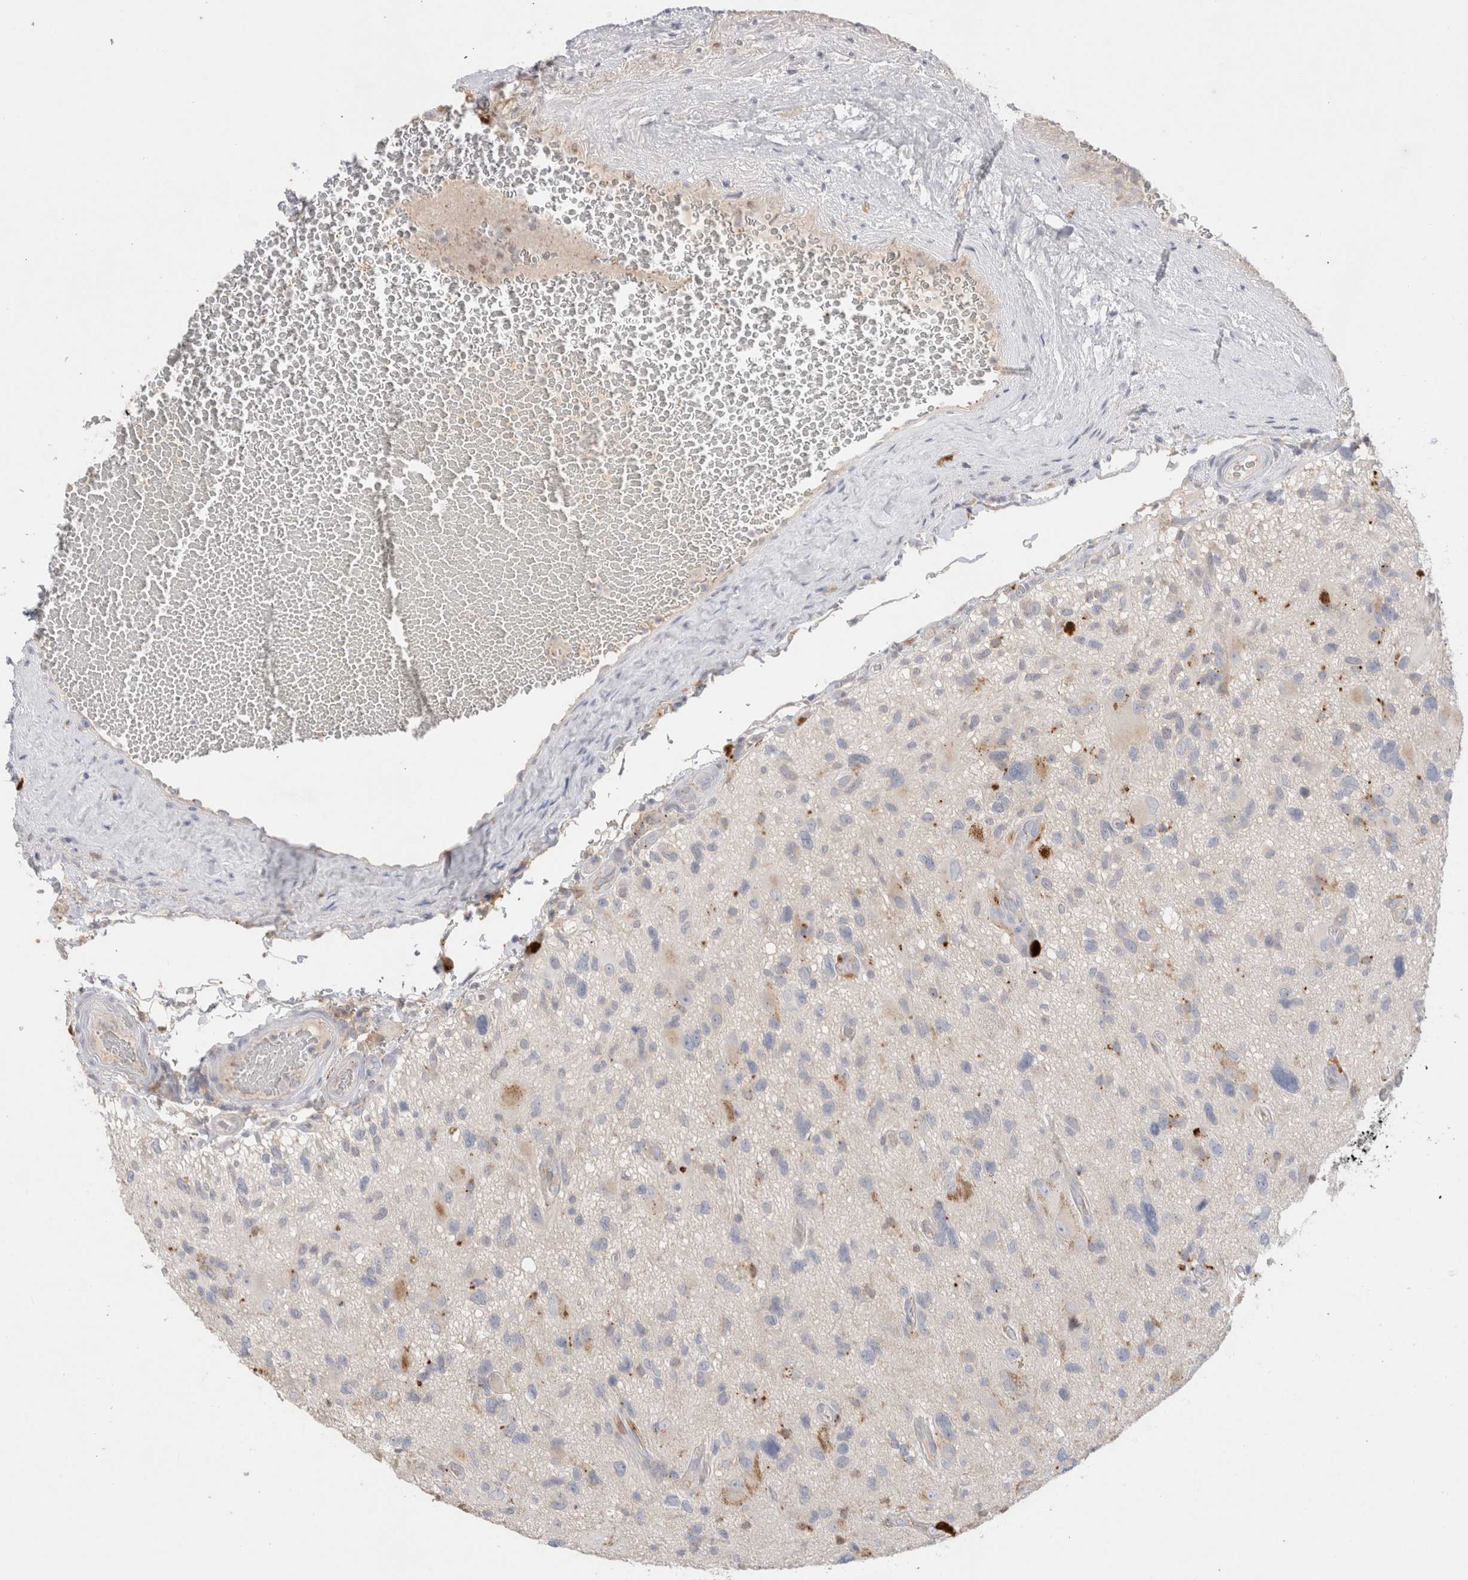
{"staining": {"intensity": "negative", "quantity": "none", "location": "none"}, "tissue": "glioma", "cell_type": "Tumor cells", "image_type": "cancer", "snomed": [{"axis": "morphology", "description": "Glioma, malignant, High grade"}, {"axis": "topography", "description": "Brain"}], "caption": "IHC of human glioma demonstrates no positivity in tumor cells. Nuclei are stained in blue.", "gene": "HPGDS", "patient": {"sex": "male", "age": 33}}